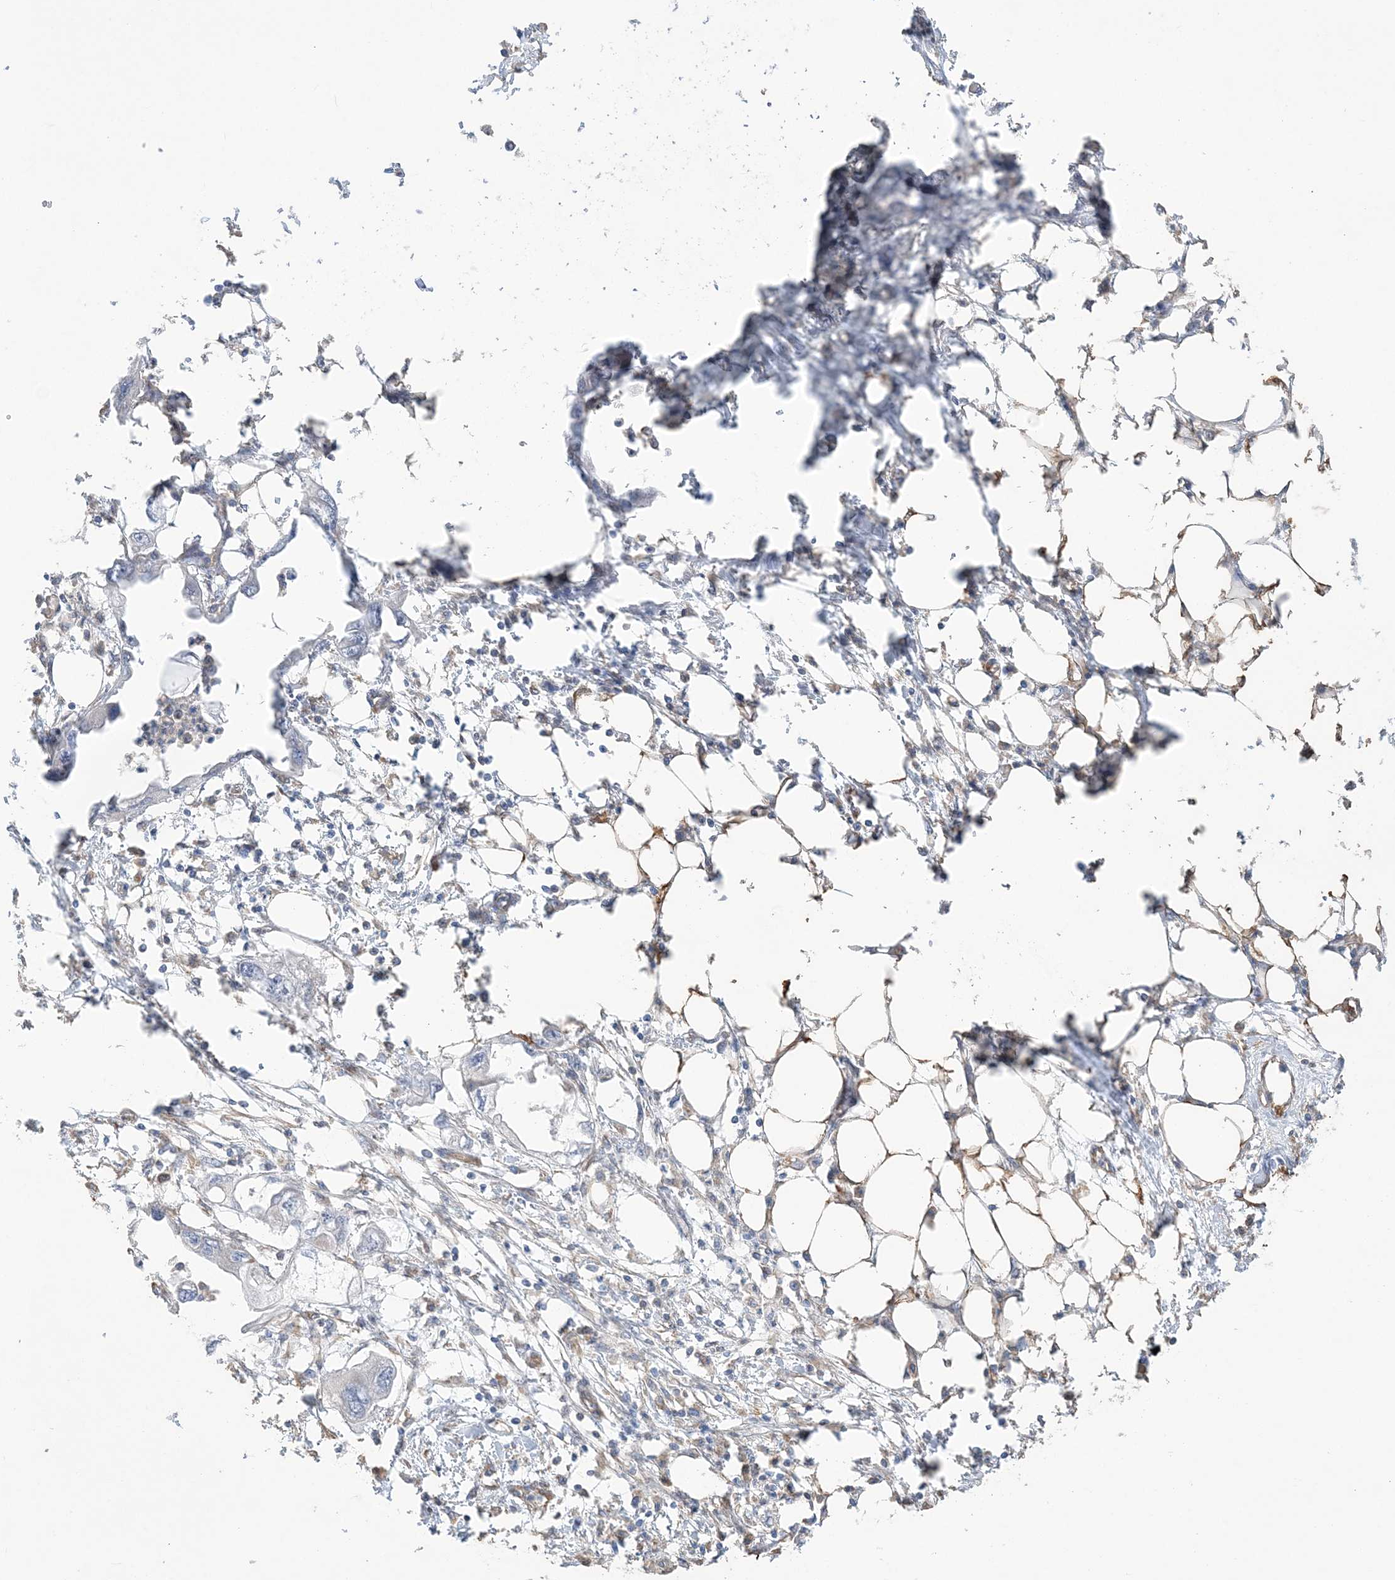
{"staining": {"intensity": "negative", "quantity": "none", "location": "none"}, "tissue": "endometrial cancer", "cell_type": "Tumor cells", "image_type": "cancer", "snomed": [{"axis": "morphology", "description": "Adenocarcinoma, NOS"}, {"axis": "morphology", "description": "Adenocarcinoma, metastatic, NOS"}, {"axis": "topography", "description": "Adipose tissue"}, {"axis": "topography", "description": "Endometrium"}], "caption": "A histopathology image of adenocarcinoma (endometrial) stained for a protein shows no brown staining in tumor cells.", "gene": "ZNF821", "patient": {"sex": "female", "age": 67}}